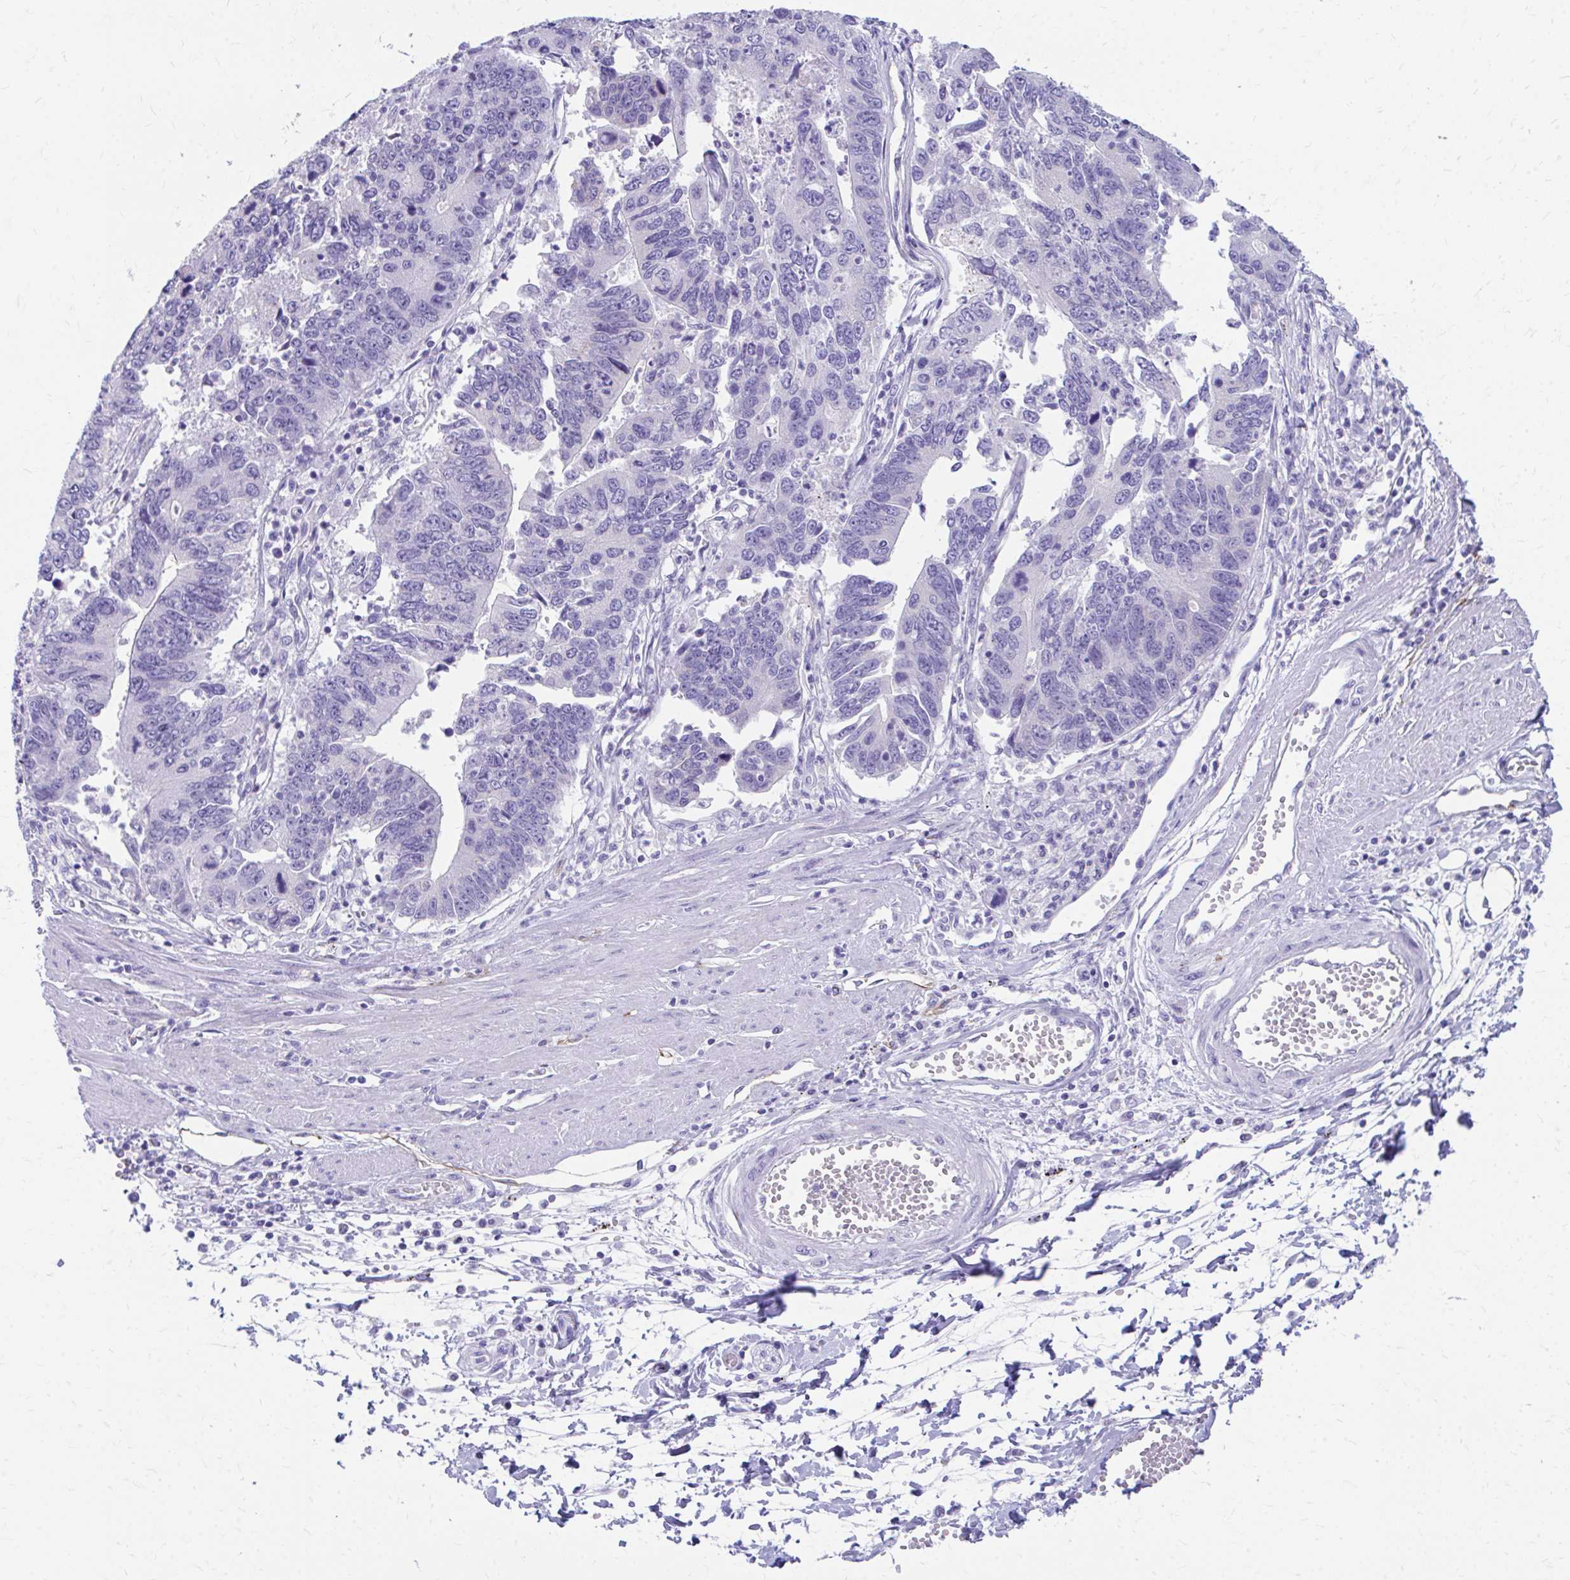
{"staining": {"intensity": "negative", "quantity": "none", "location": "none"}, "tissue": "stomach cancer", "cell_type": "Tumor cells", "image_type": "cancer", "snomed": [{"axis": "morphology", "description": "Adenocarcinoma, NOS"}, {"axis": "topography", "description": "Stomach"}], "caption": "Immunohistochemical staining of stomach cancer reveals no significant expression in tumor cells.", "gene": "KRIT1", "patient": {"sex": "male", "age": 59}}